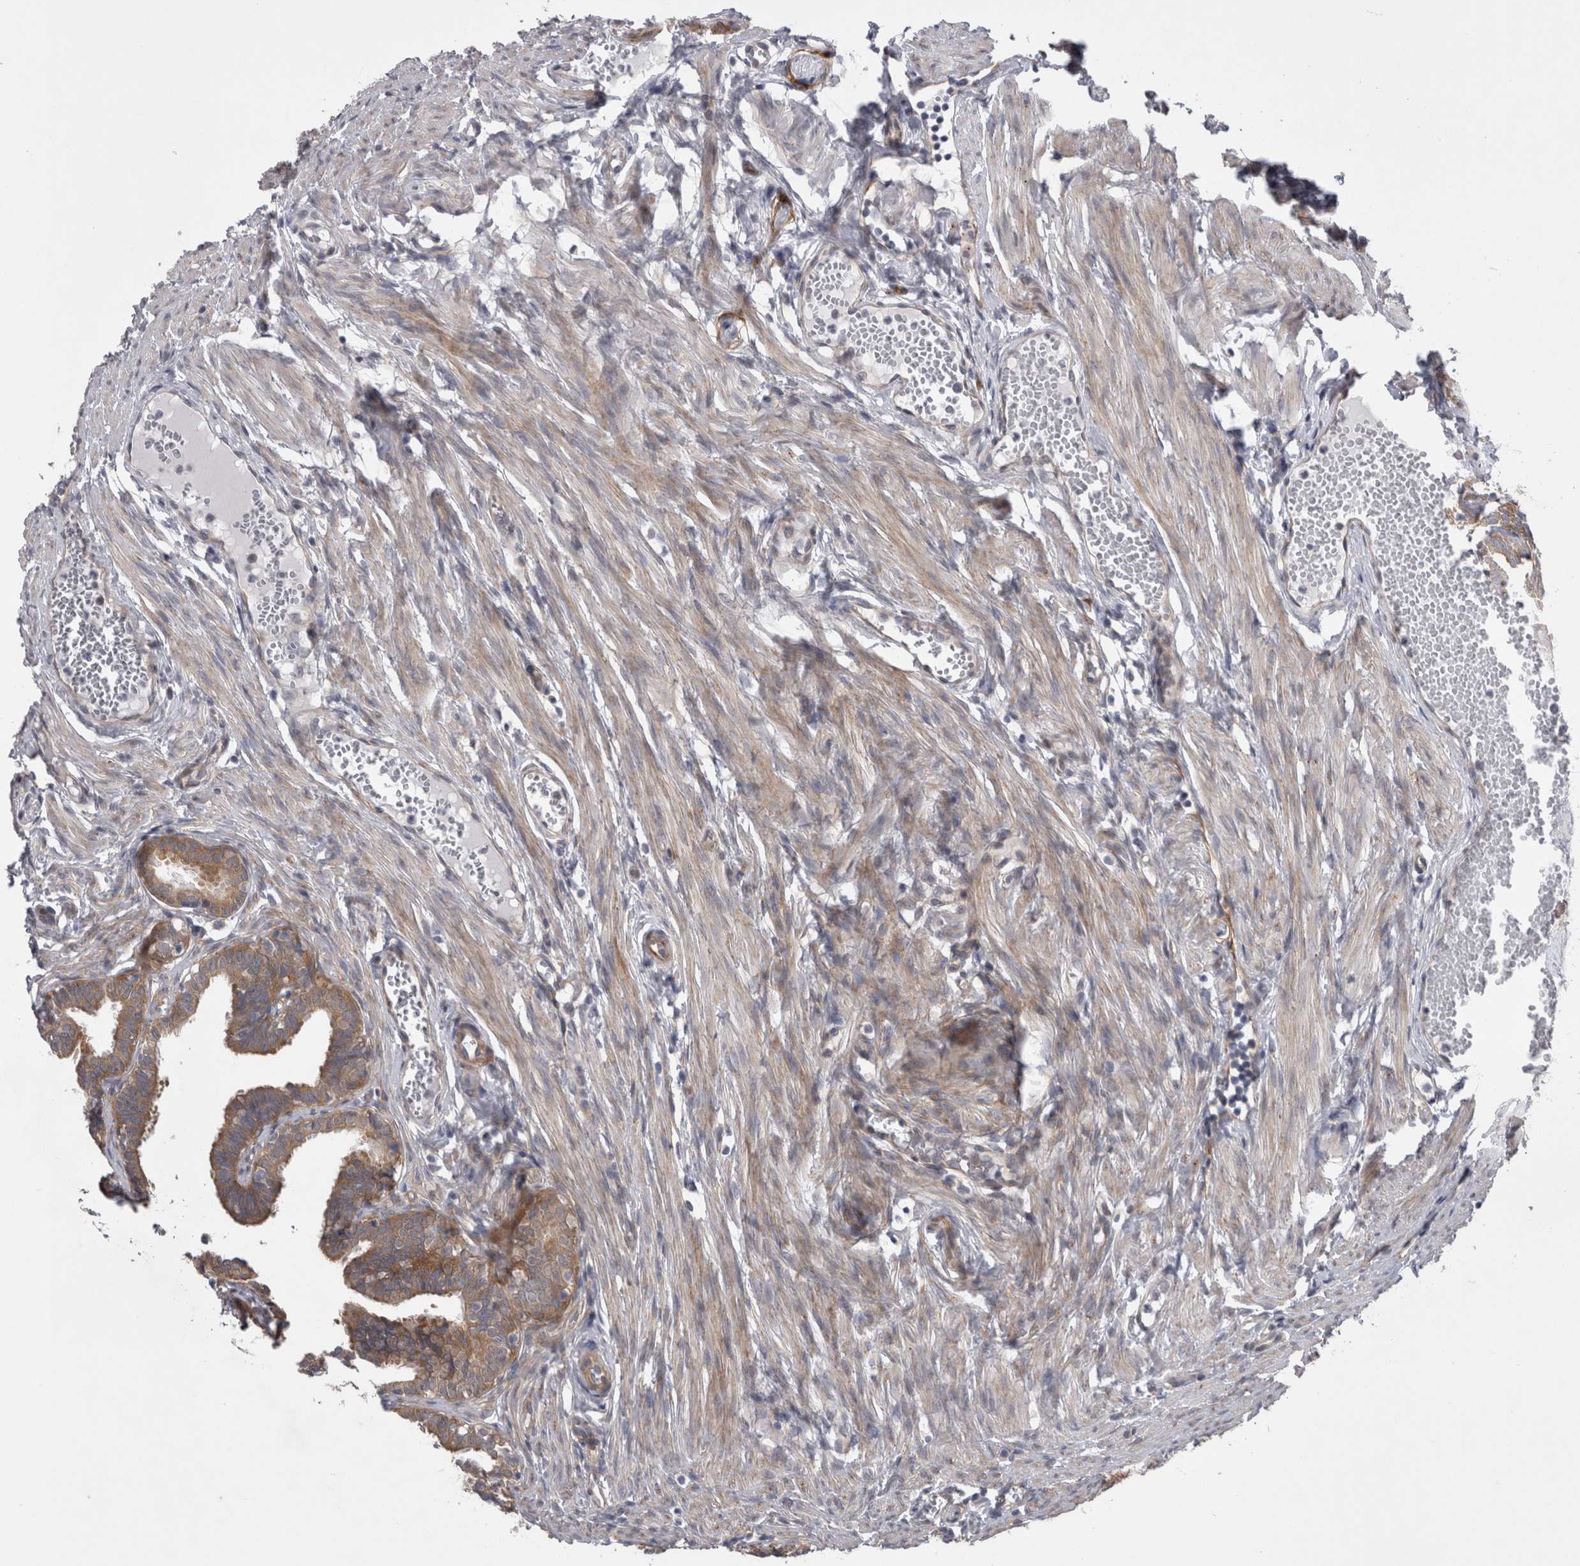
{"staining": {"intensity": "moderate", "quantity": ">75%", "location": "cytoplasmic/membranous"}, "tissue": "fallopian tube", "cell_type": "Glandular cells", "image_type": "normal", "snomed": [{"axis": "morphology", "description": "Normal tissue, NOS"}, {"axis": "topography", "description": "Fallopian tube"}, {"axis": "topography", "description": "Ovary"}], "caption": "Immunohistochemical staining of benign human fallopian tube shows >75% levels of moderate cytoplasmic/membranous protein positivity in about >75% of glandular cells.", "gene": "DDX6", "patient": {"sex": "female", "age": 23}}